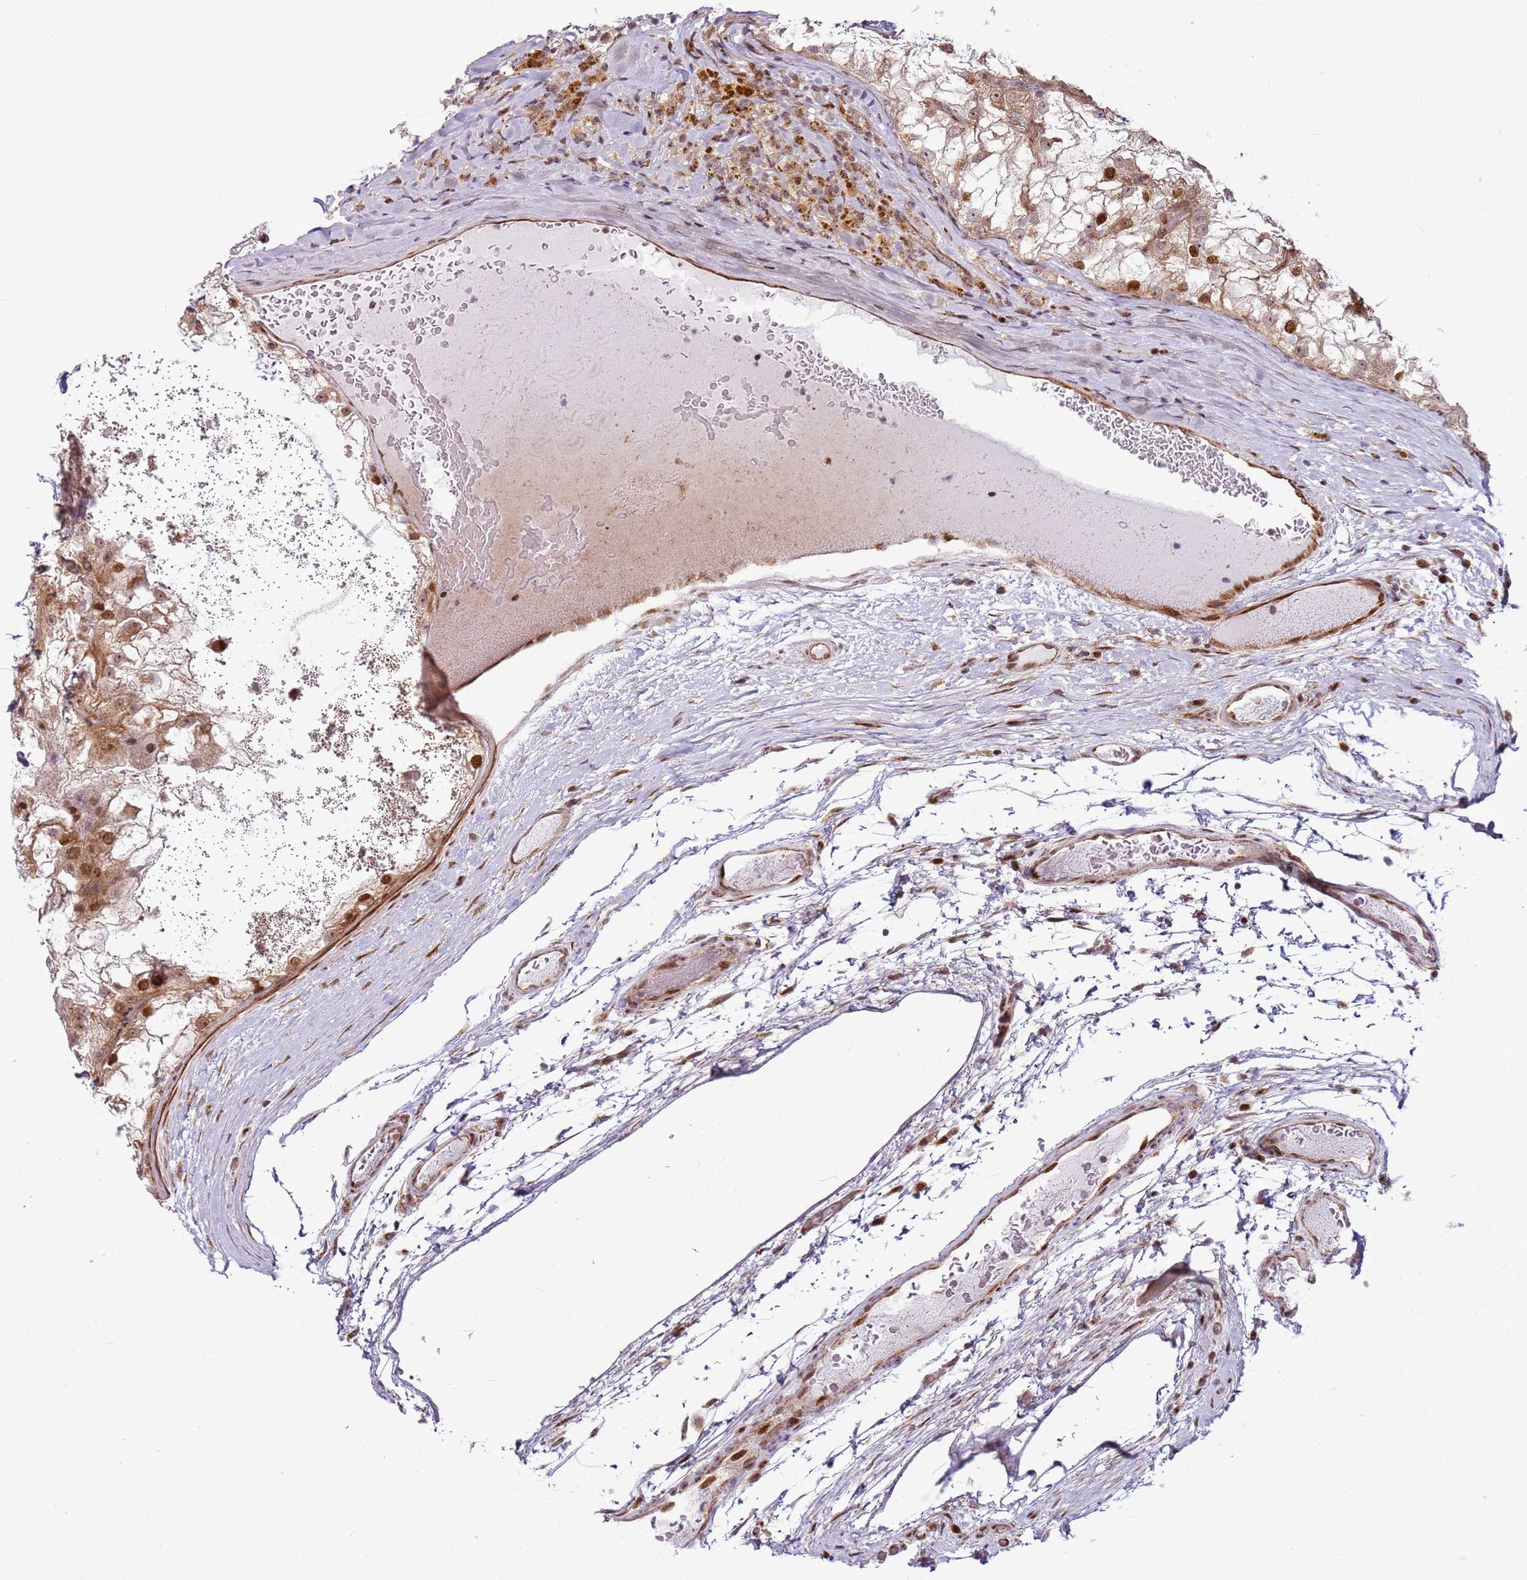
{"staining": {"intensity": "moderate", "quantity": ">75%", "location": "cytoplasmic/membranous,nuclear"}, "tissue": "renal cancer", "cell_type": "Tumor cells", "image_type": "cancer", "snomed": [{"axis": "morphology", "description": "Adenocarcinoma, NOS"}, {"axis": "topography", "description": "Kidney"}], "caption": "Immunohistochemistry (IHC) image of adenocarcinoma (renal) stained for a protein (brown), which shows medium levels of moderate cytoplasmic/membranous and nuclear expression in approximately >75% of tumor cells.", "gene": "PCTP", "patient": {"sex": "female", "age": 72}}